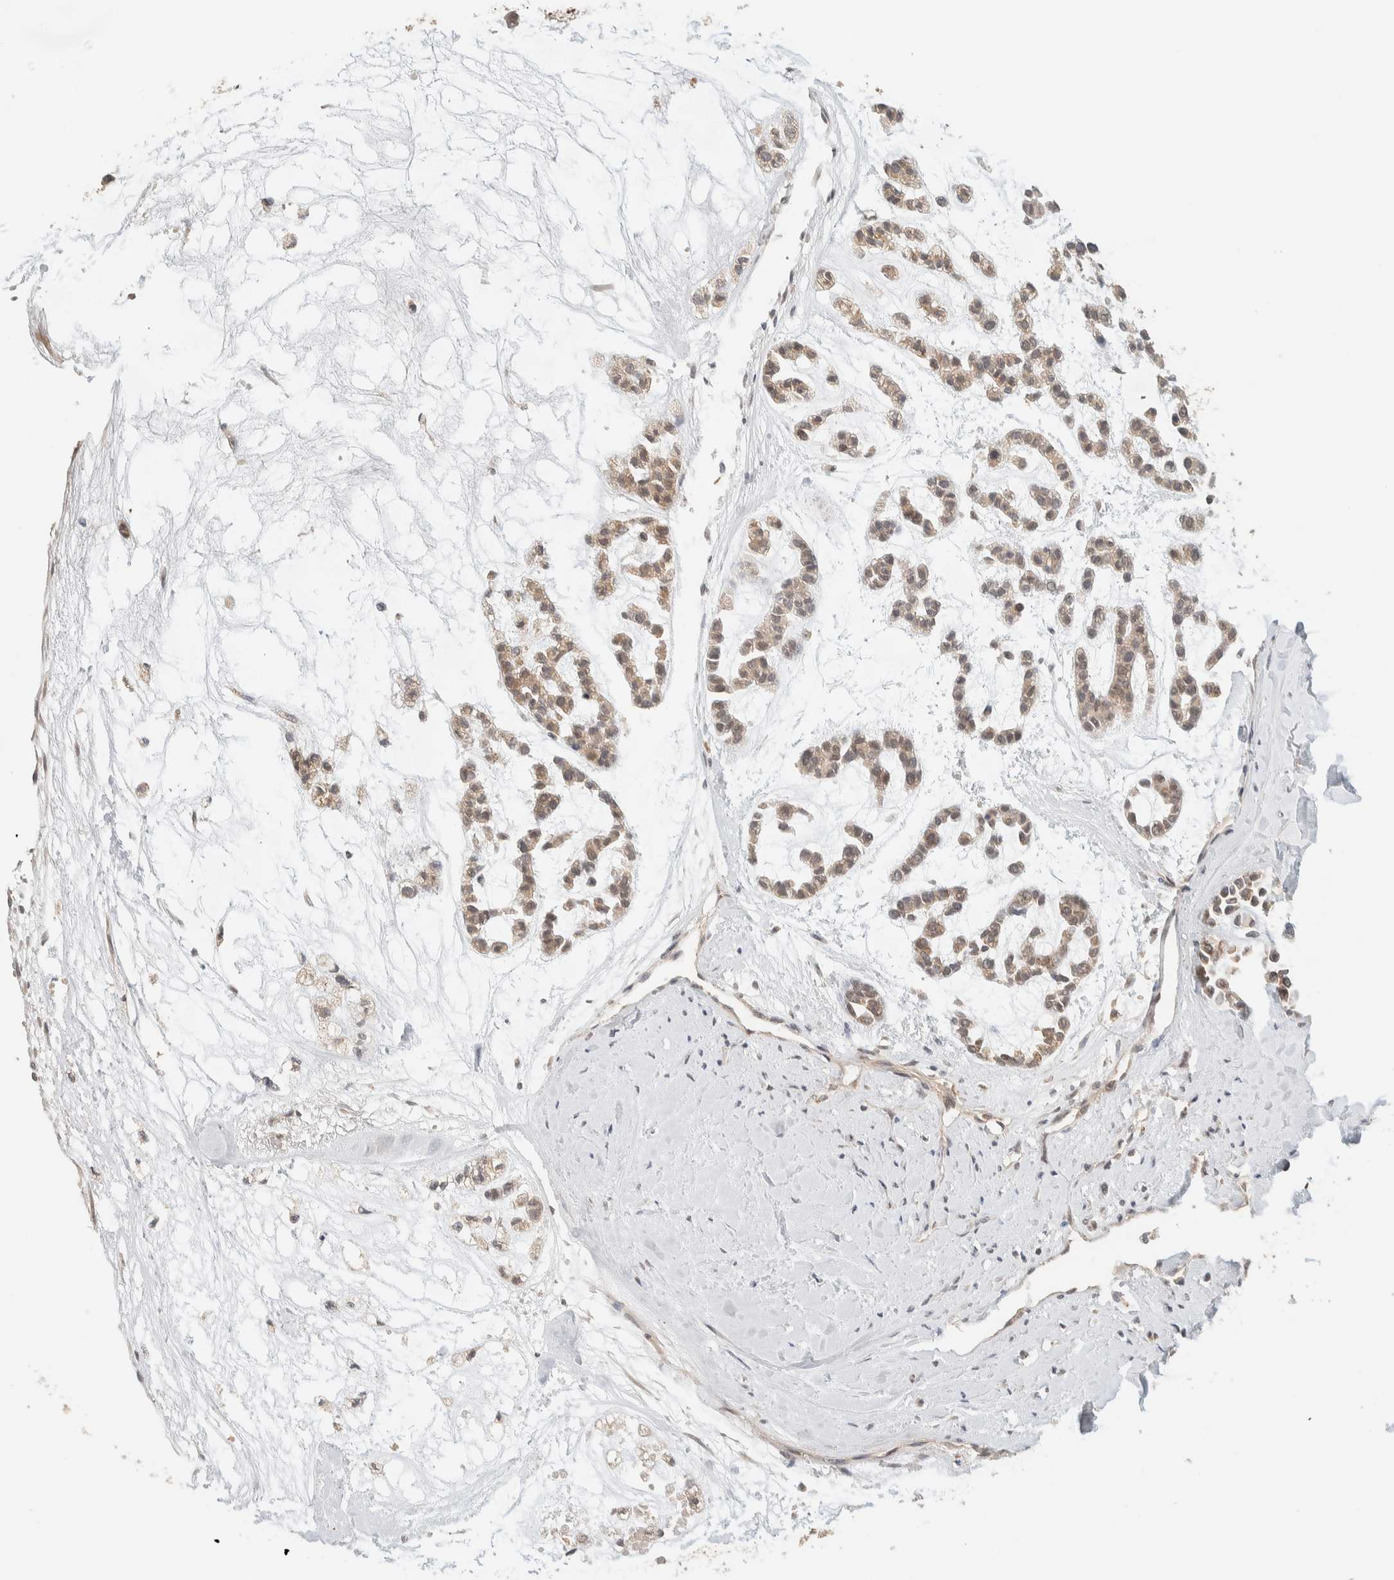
{"staining": {"intensity": "weak", "quantity": ">75%", "location": "cytoplasmic/membranous"}, "tissue": "head and neck cancer", "cell_type": "Tumor cells", "image_type": "cancer", "snomed": [{"axis": "morphology", "description": "Adenocarcinoma, NOS"}, {"axis": "morphology", "description": "Adenoma, NOS"}, {"axis": "topography", "description": "Head-Neck"}], "caption": "A brown stain shows weak cytoplasmic/membranous expression of a protein in human head and neck cancer (adenocarcinoma) tumor cells.", "gene": "MRPL41", "patient": {"sex": "female", "age": 55}}